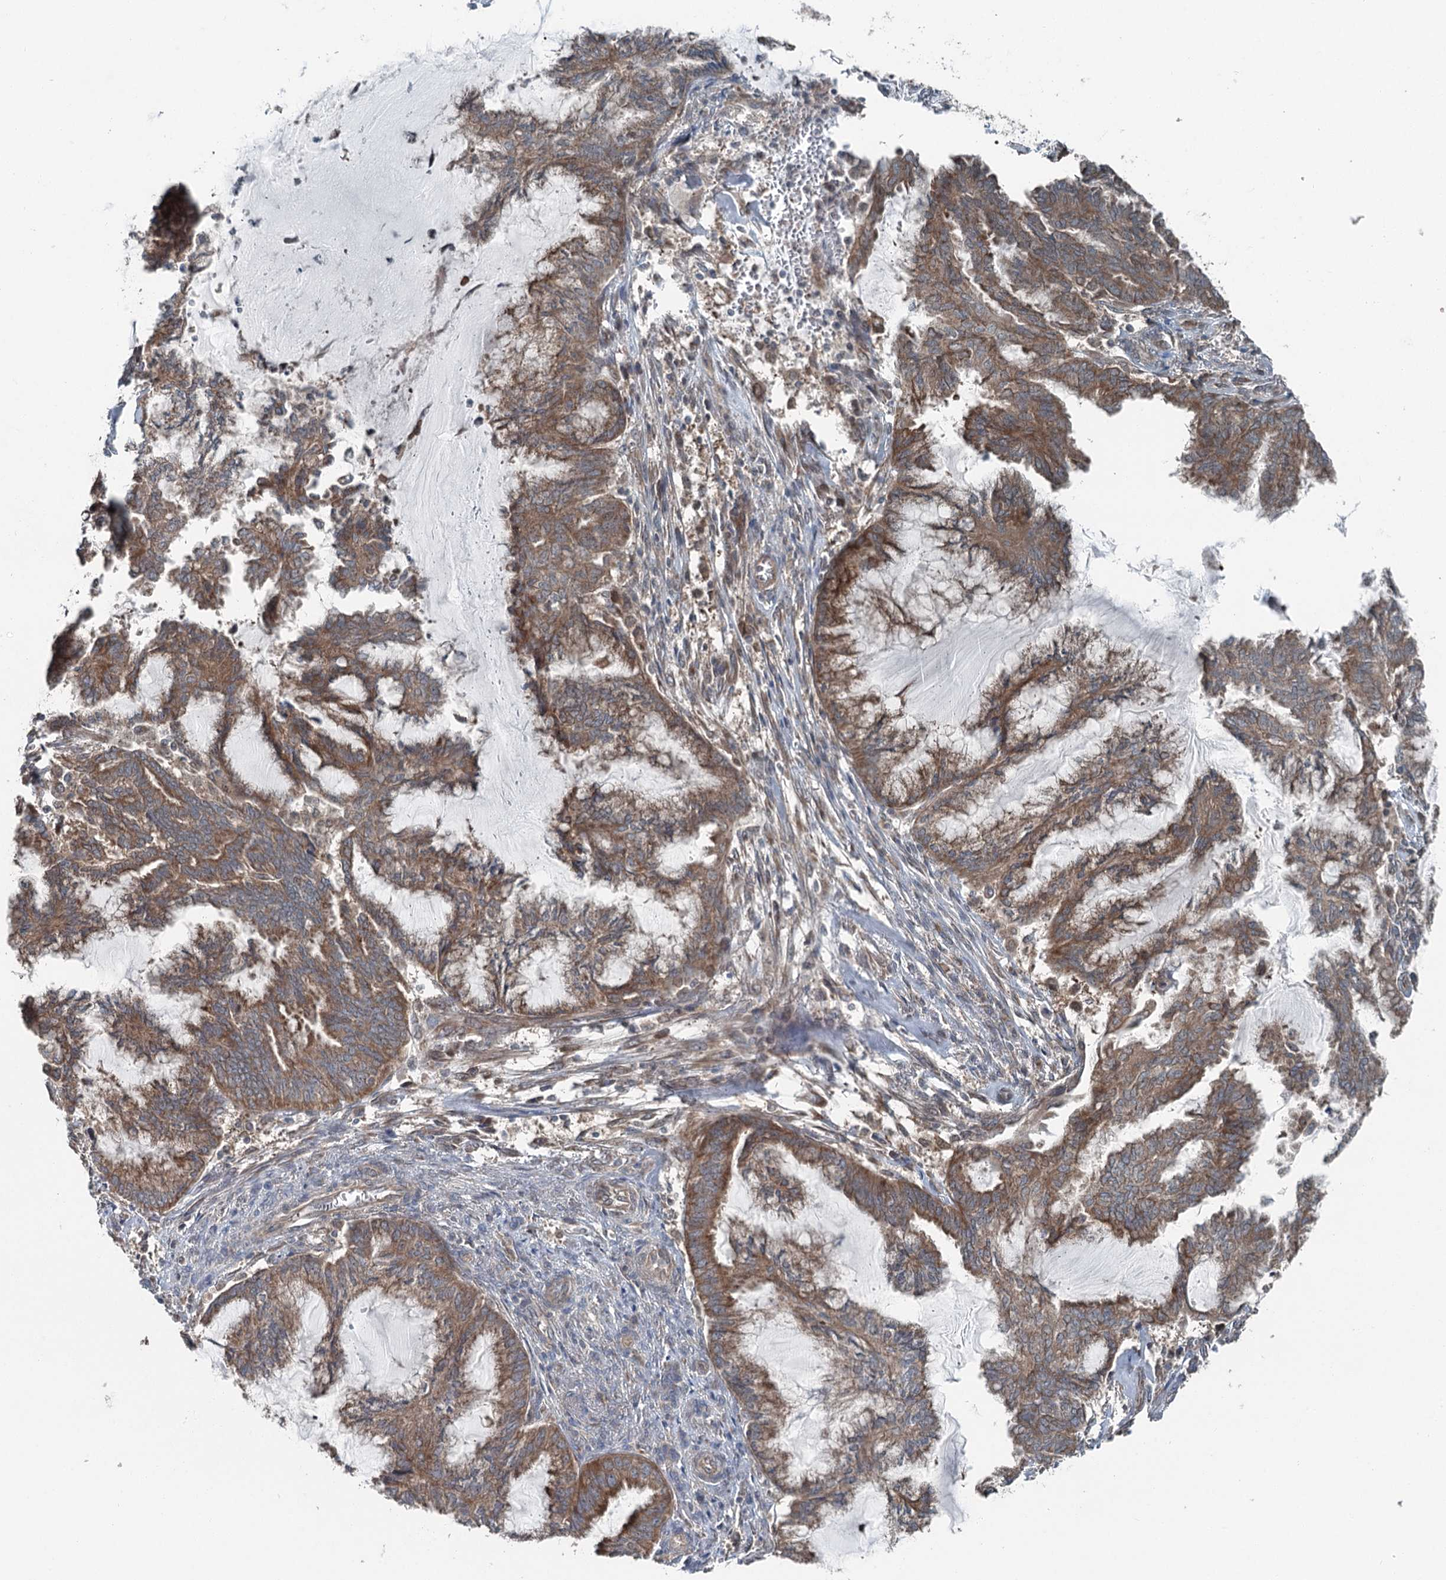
{"staining": {"intensity": "moderate", "quantity": ">75%", "location": "cytoplasmic/membranous"}, "tissue": "endometrial cancer", "cell_type": "Tumor cells", "image_type": "cancer", "snomed": [{"axis": "morphology", "description": "Adenocarcinoma, NOS"}, {"axis": "topography", "description": "Endometrium"}], "caption": "An image of human endometrial adenocarcinoma stained for a protein displays moderate cytoplasmic/membranous brown staining in tumor cells.", "gene": "WAPL", "patient": {"sex": "female", "age": 86}}